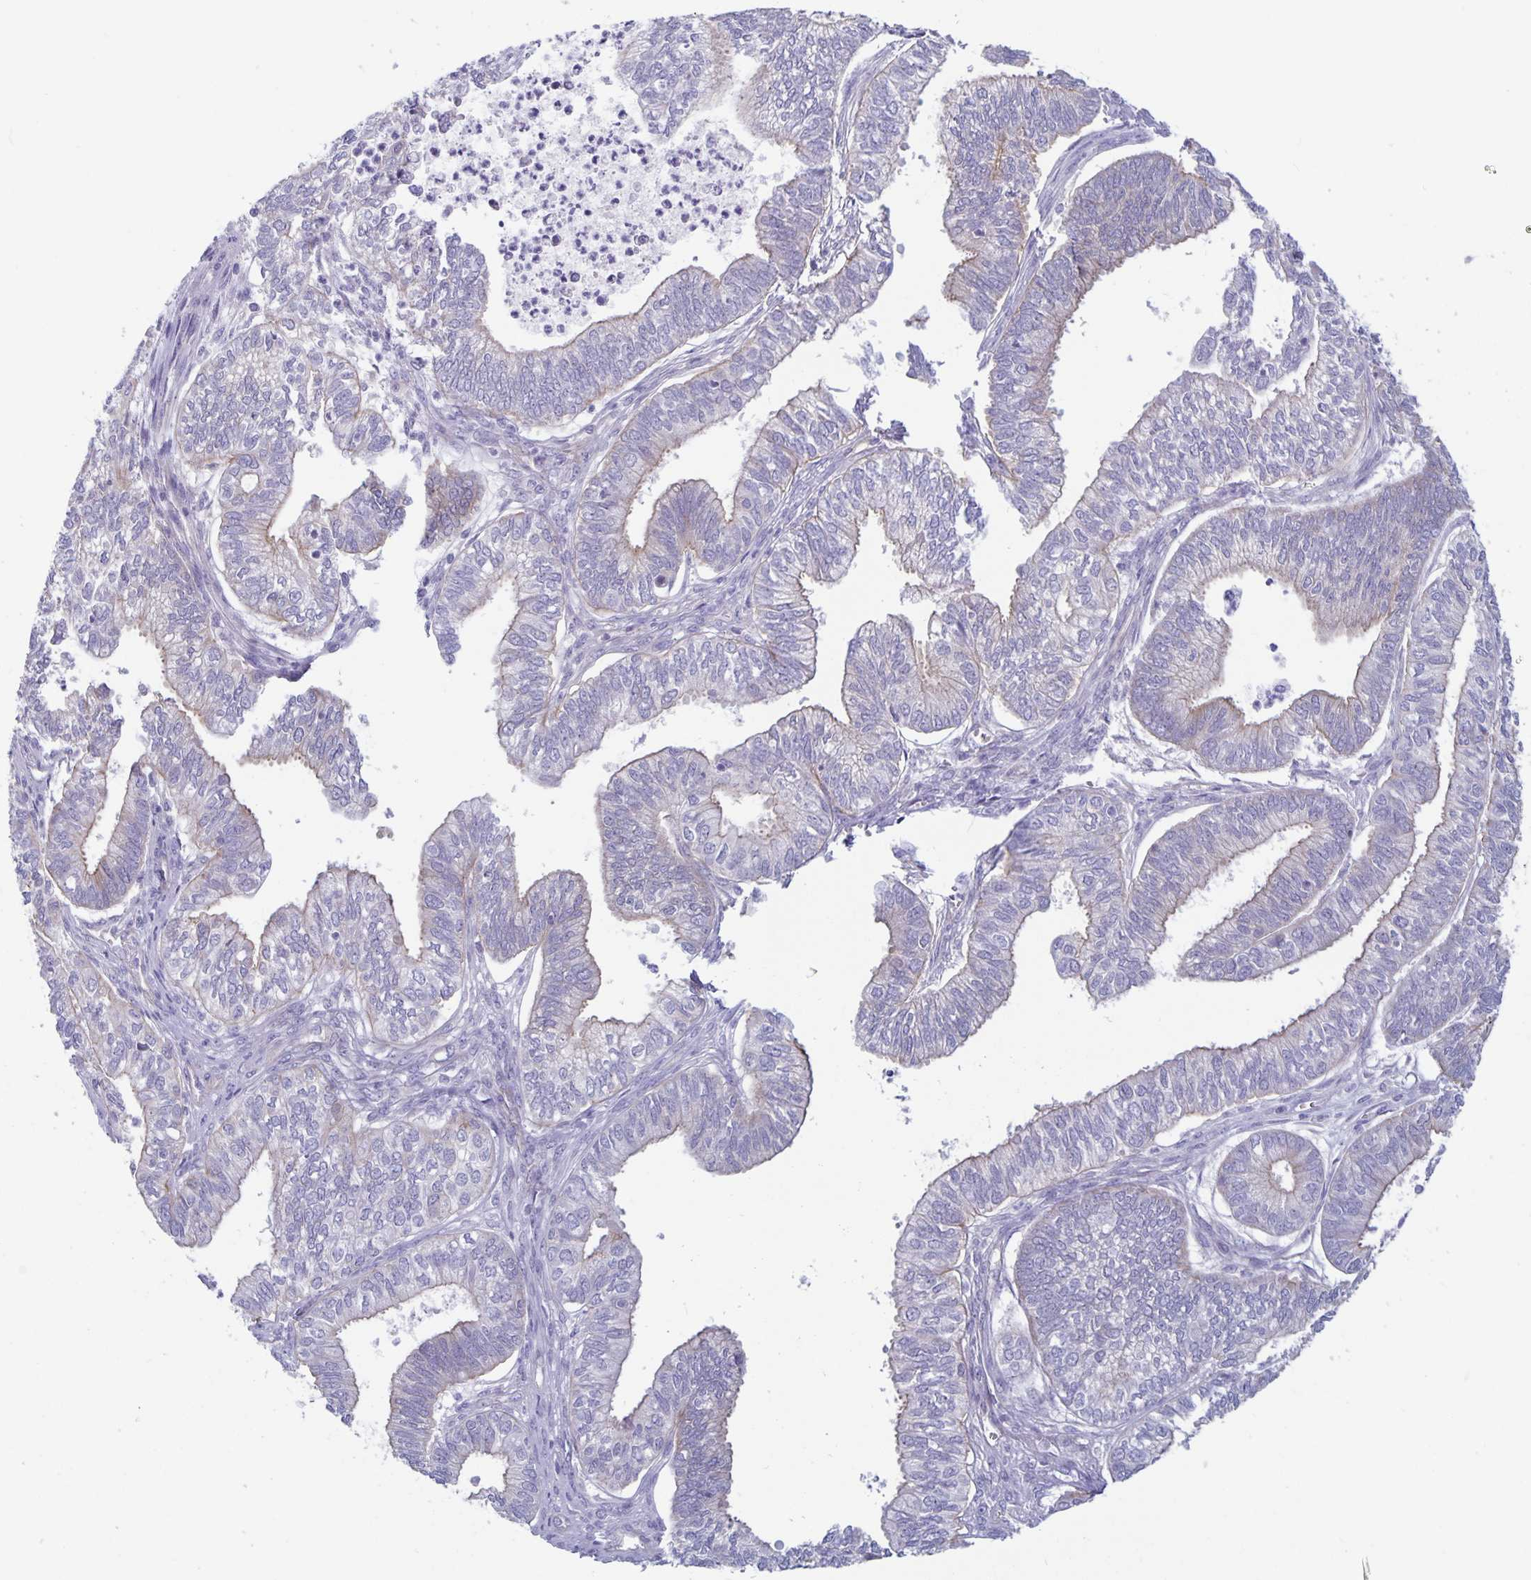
{"staining": {"intensity": "weak", "quantity": "<25%", "location": "cytoplasmic/membranous"}, "tissue": "ovarian cancer", "cell_type": "Tumor cells", "image_type": "cancer", "snomed": [{"axis": "morphology", "description": "Carcinoma, endometroid"}, {"axis": "topography", "description": "Ovary"}], "caption": "High power microscopy image of an IHC histopathology image of ovarian cancer (endometroid carcinoma), revealing no significant positivity in tumor cells.", "gene": "PLCB3", "patient": {"sex": "female", "age": 64}}